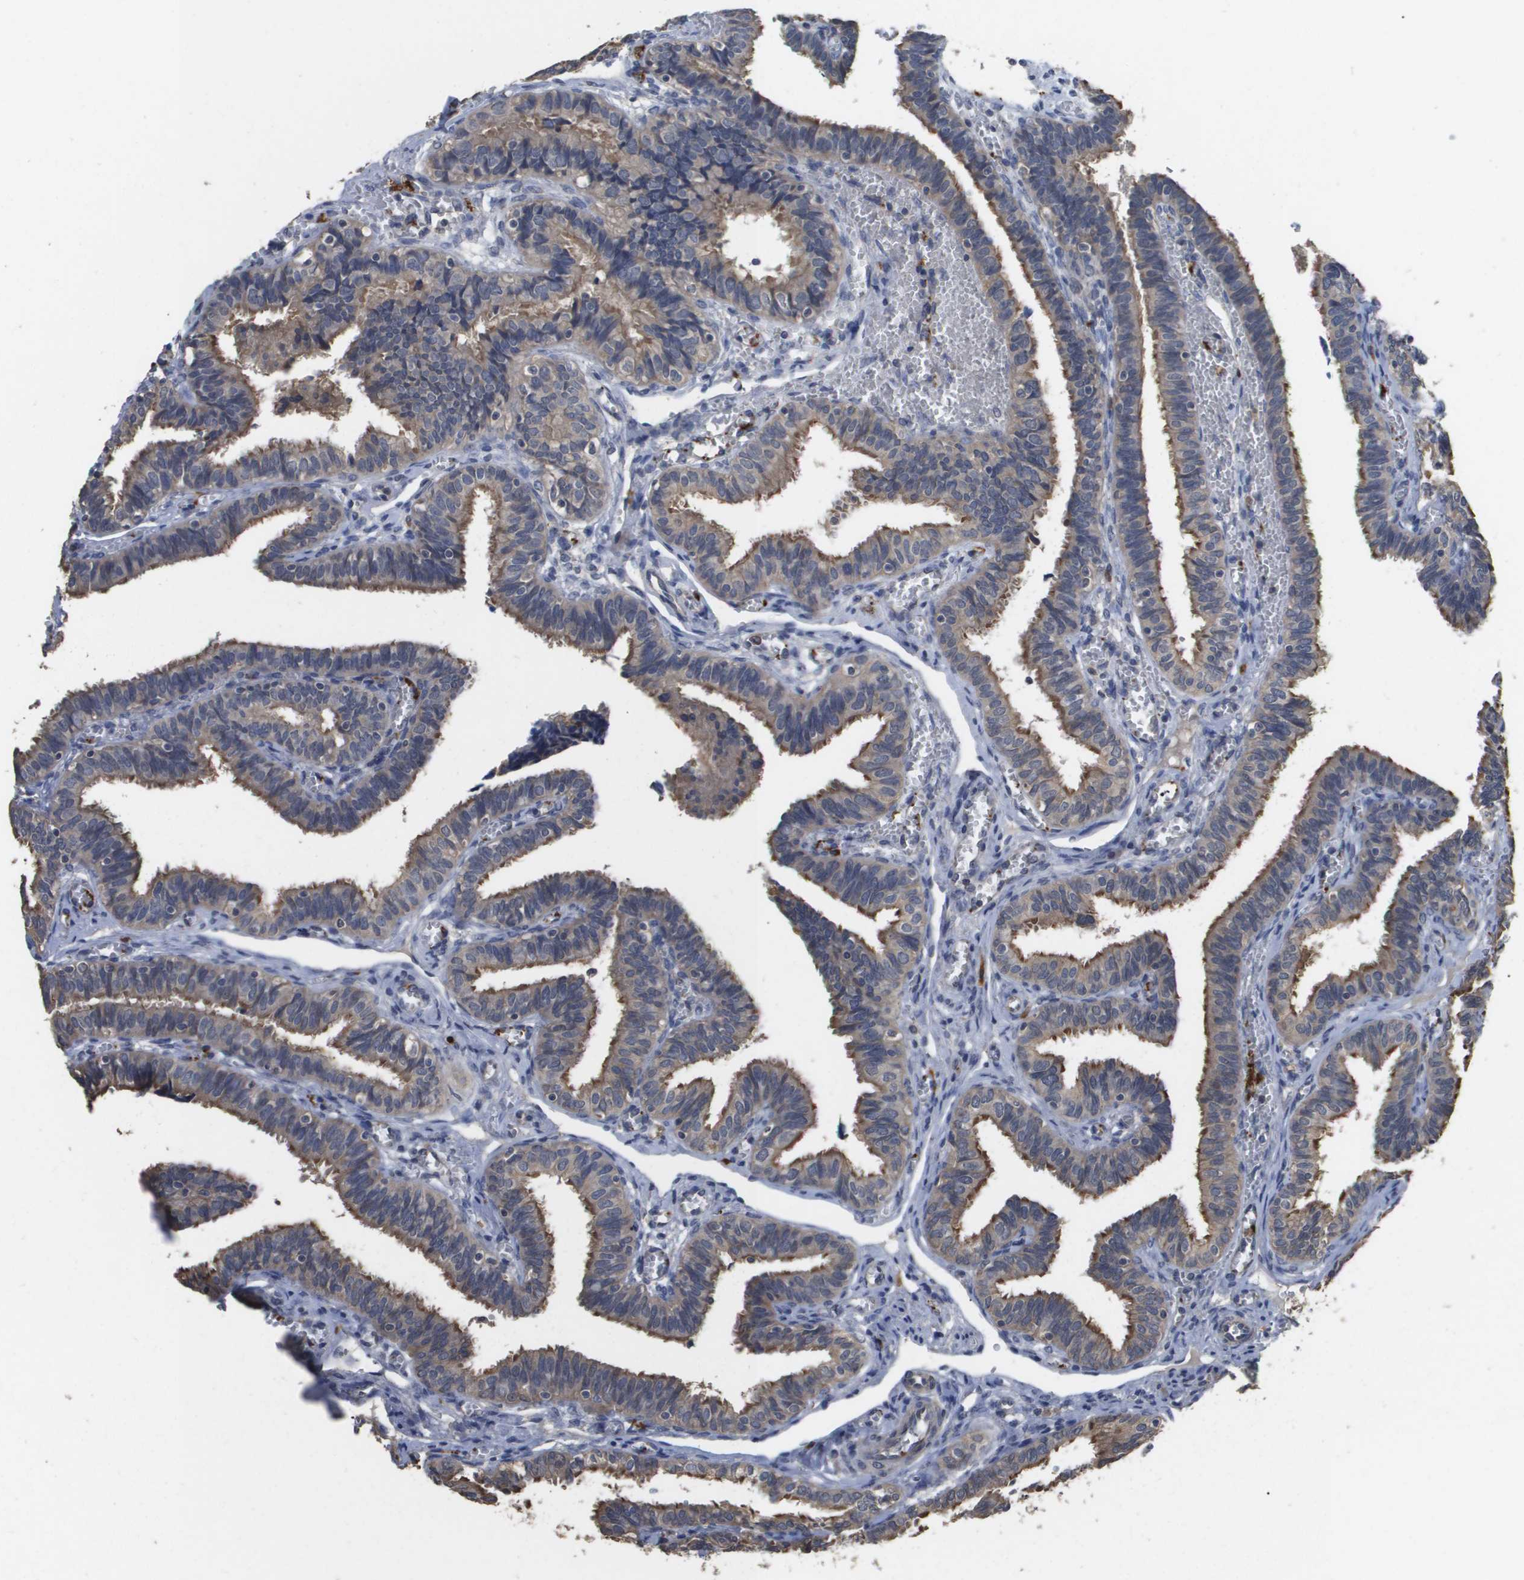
{"staining": {"intensity": "moderate", "quantity": ">75%", "location": "cytoplasmic/membranous"}, "tissue": "fallopian tube", "cell_type": "Glandular cells", "image_type": "normal", "snomed": [{"axis": "morphology", "description": "Normal tissue, NOS"}, {"axis": "topography", "description": "Fallopian tube"}], "caption": "Immunohistochemistry of benign human fallopian tube reveals medium levels of moderate cytoplasmic/membranous staining in about >75% of glandular cells.", "gene": "RAB27B", "patient": {"sex": "female", "age": 46}}